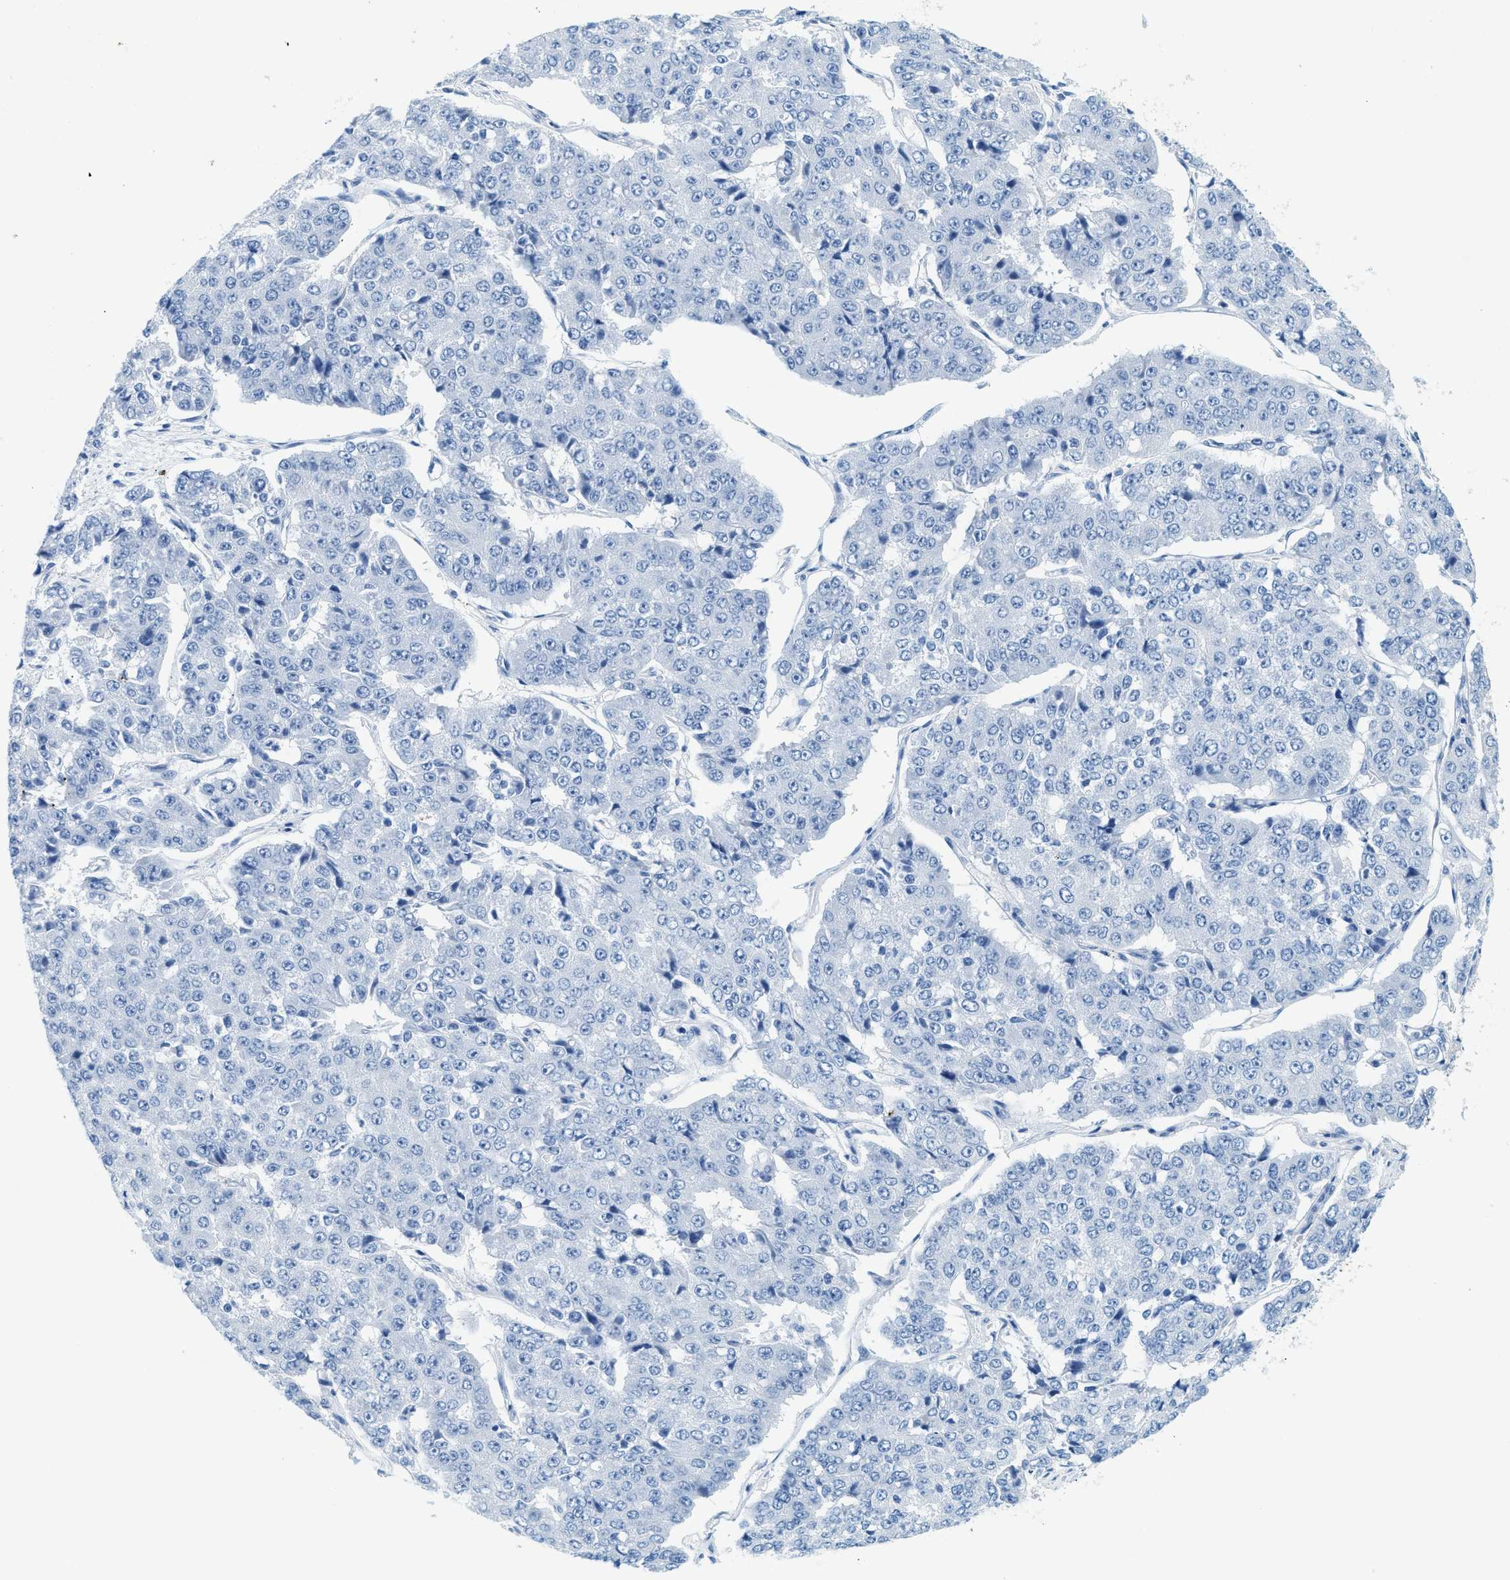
{"staining": {"intensity": "negative", "quantity": "none", "location": "none"}, "tissue": "pancreatic cancer", "cell_type": "Tumor cells", "image_type": "cancer", "snomed": [{"axis": "morphology", "description": "Adenocarcinoma, NOS"}, {"axis": "topography", "description": "Pancreas"}], "caption": "This is a micrograph of immunohistochemistry staining of pancreatic adenocarcinoma, which shows no positivity in tumor cells.", "gene": "TPSAB1", "patient": {"sex": "male", "age": 50}}